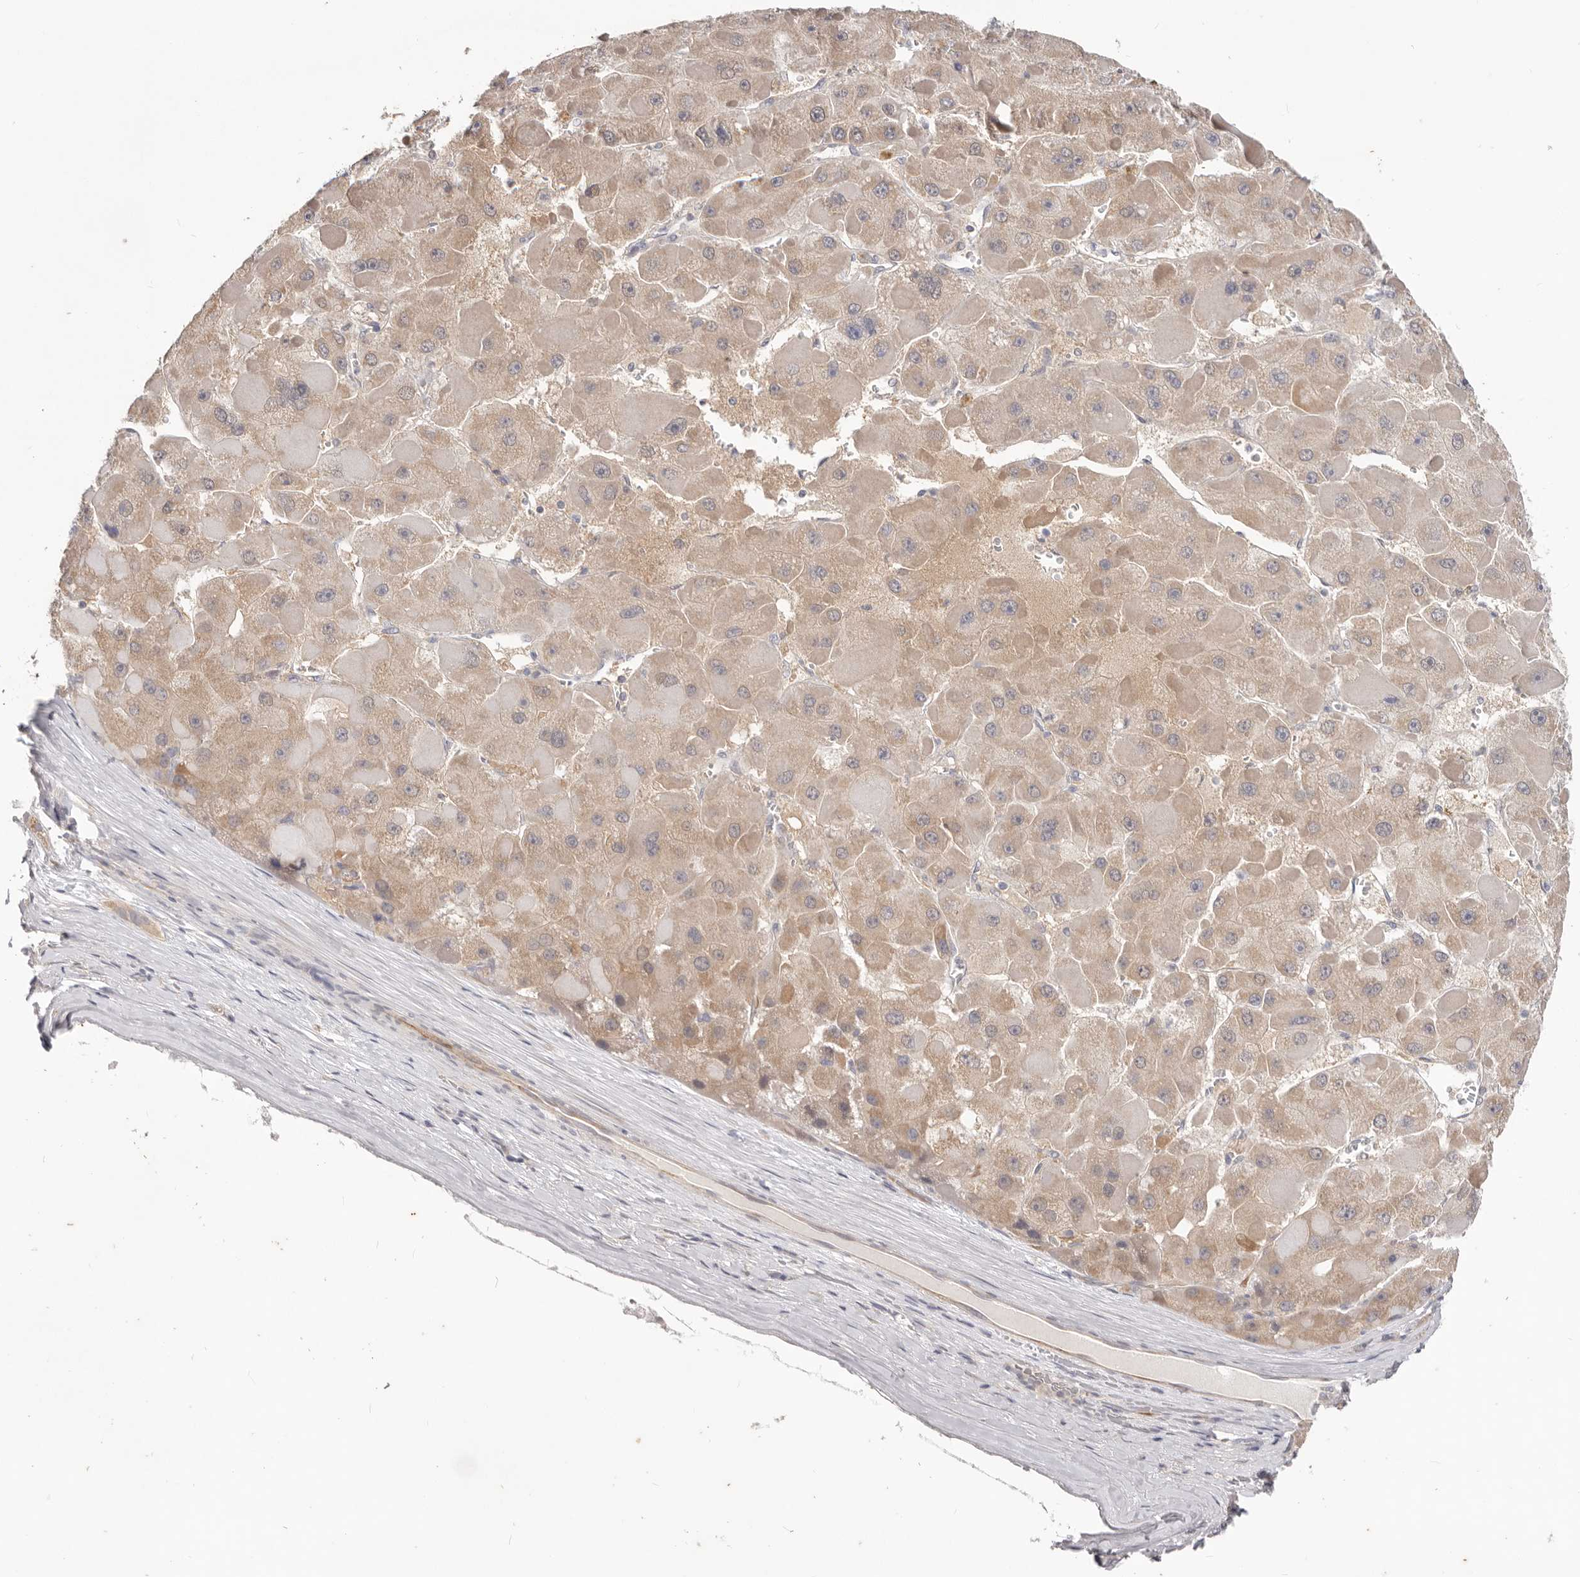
{"staining": {"intensity": "weak", "quantity": ">75%", "location": "cytoplasmic/membranous"}, "tissue": "liver cancer", "cell_type": "Tumor cells", "image_type": "cancer", "snomed": [{"axis": "morphology", "description": "Carcinoma, Hepatocellular, NOS"}, {"axis": "topography", "description": "Liver"}], "caption": "Weak cytoplasmic/membranous protein staining is seen in approximately >75% of tumor cells in hepatocellular carcinoma (liver).", "gene": "WDR77", "patient": {"sex": "female", "age": 73}}